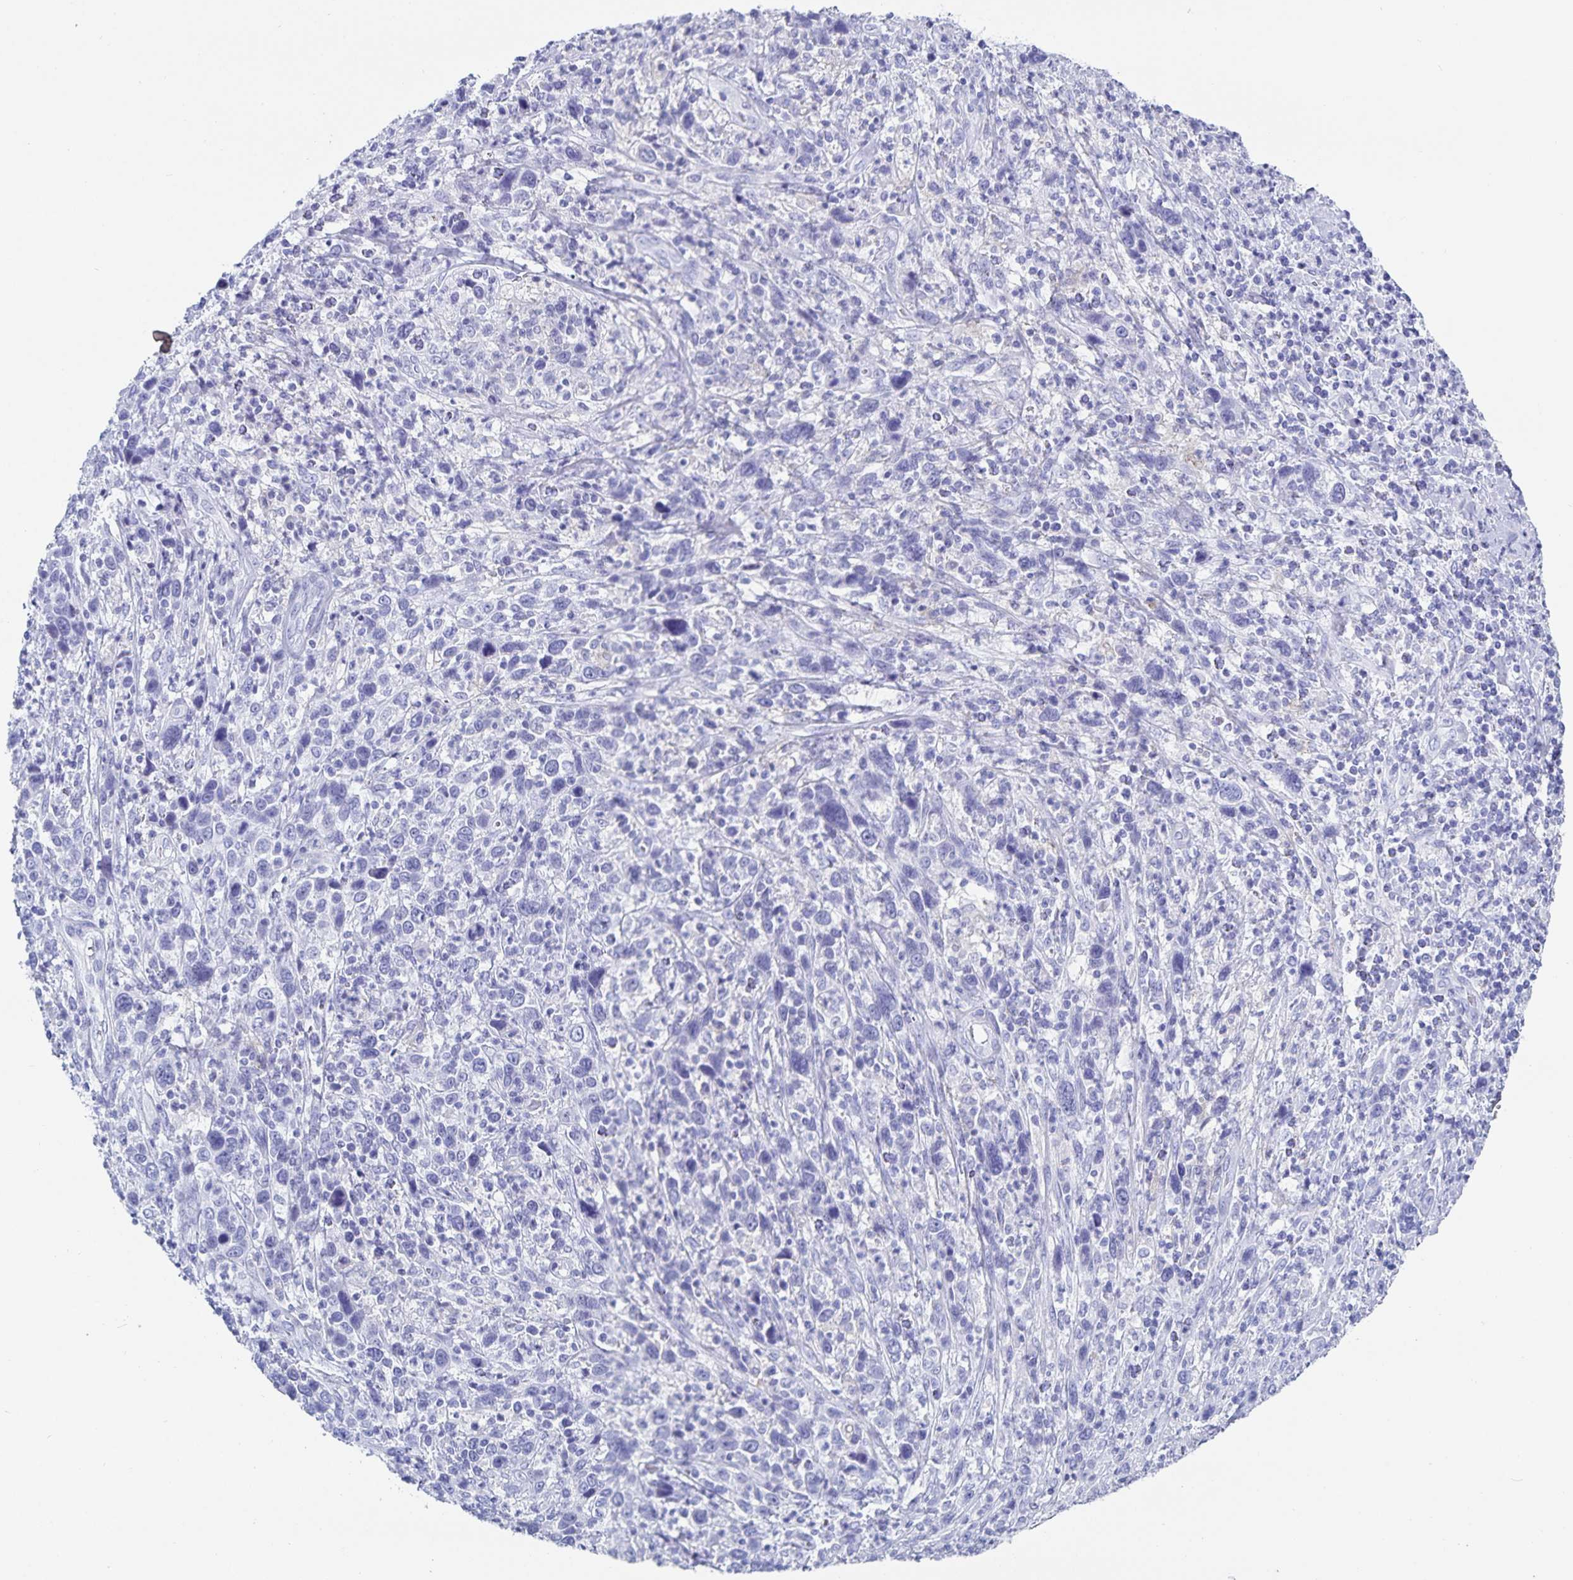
{"staining": {"intensity": "negative", "quantity": "none", "location": "none"}, "tissue": "cervical cancer", "cell_type": "Tumor cells", "image_type": "cancer", "snomed": [{"axis": "morphology", "description": "Squamous cell carcinoma, NOS"}, {"axis": "topography", "description": "Cervix"}], "caption": "A high-resolution histopathology image shows IHC staining of squamous cell carcinoma (cervical), which demonstrates no significant staining in tumor cells.", "gene": "C19orf73", "patient": {"sex": "female", "age": 46}}